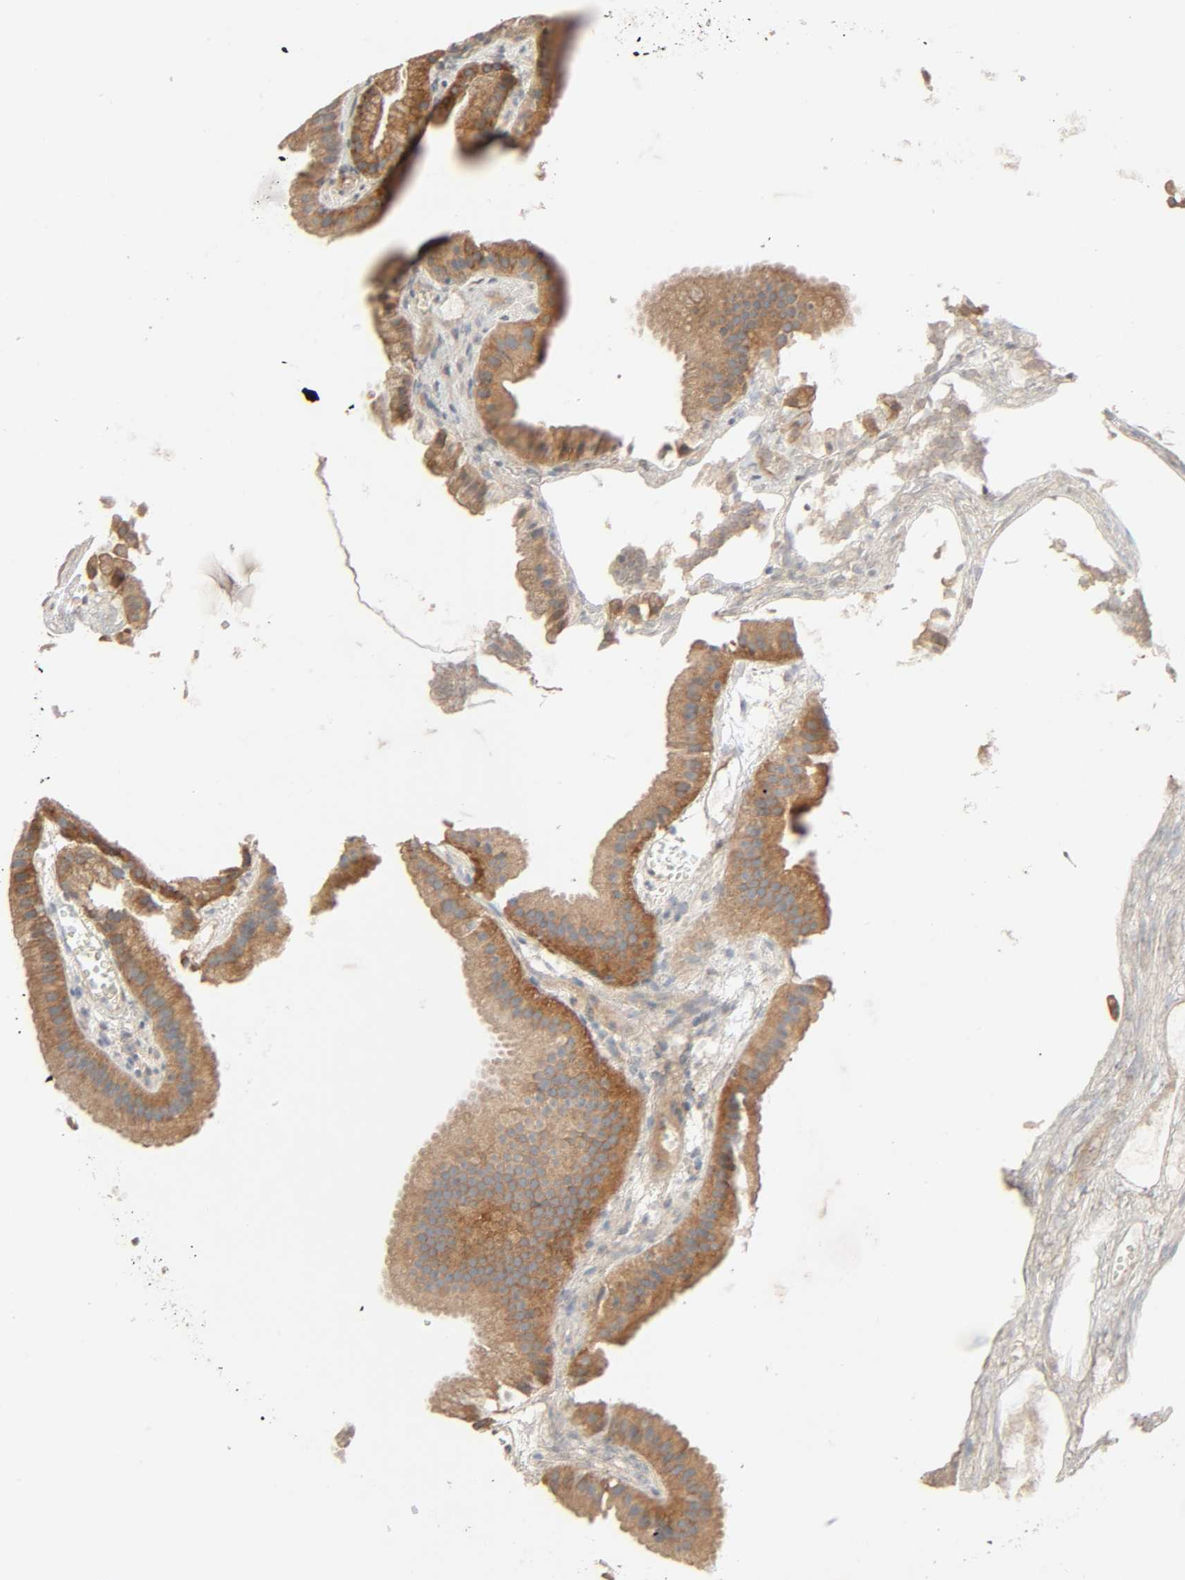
{"staining": {"intensity": "moderate", "quantity": "25%-75%", "location": "cytoplasmic/membranous"}, "tissue": "gallbladder", "cell_type": "Glandular cells", "image_type": "normal", "snomed": [{"axis": "morphology", "description": "Normal tissue, NOS"}, {"axis": "topography", "description": "Gallbladder"}], "caption": "This histopathology image demonstrates immunohistochemistry (IHC) staining of unremarkable human gallbladder, with medium moderate cytoplasmic/membranous expression in about 25%-75% of glandular cells.", "gene": "PTK2", "patient": {"sex": "female", "age": 63}}